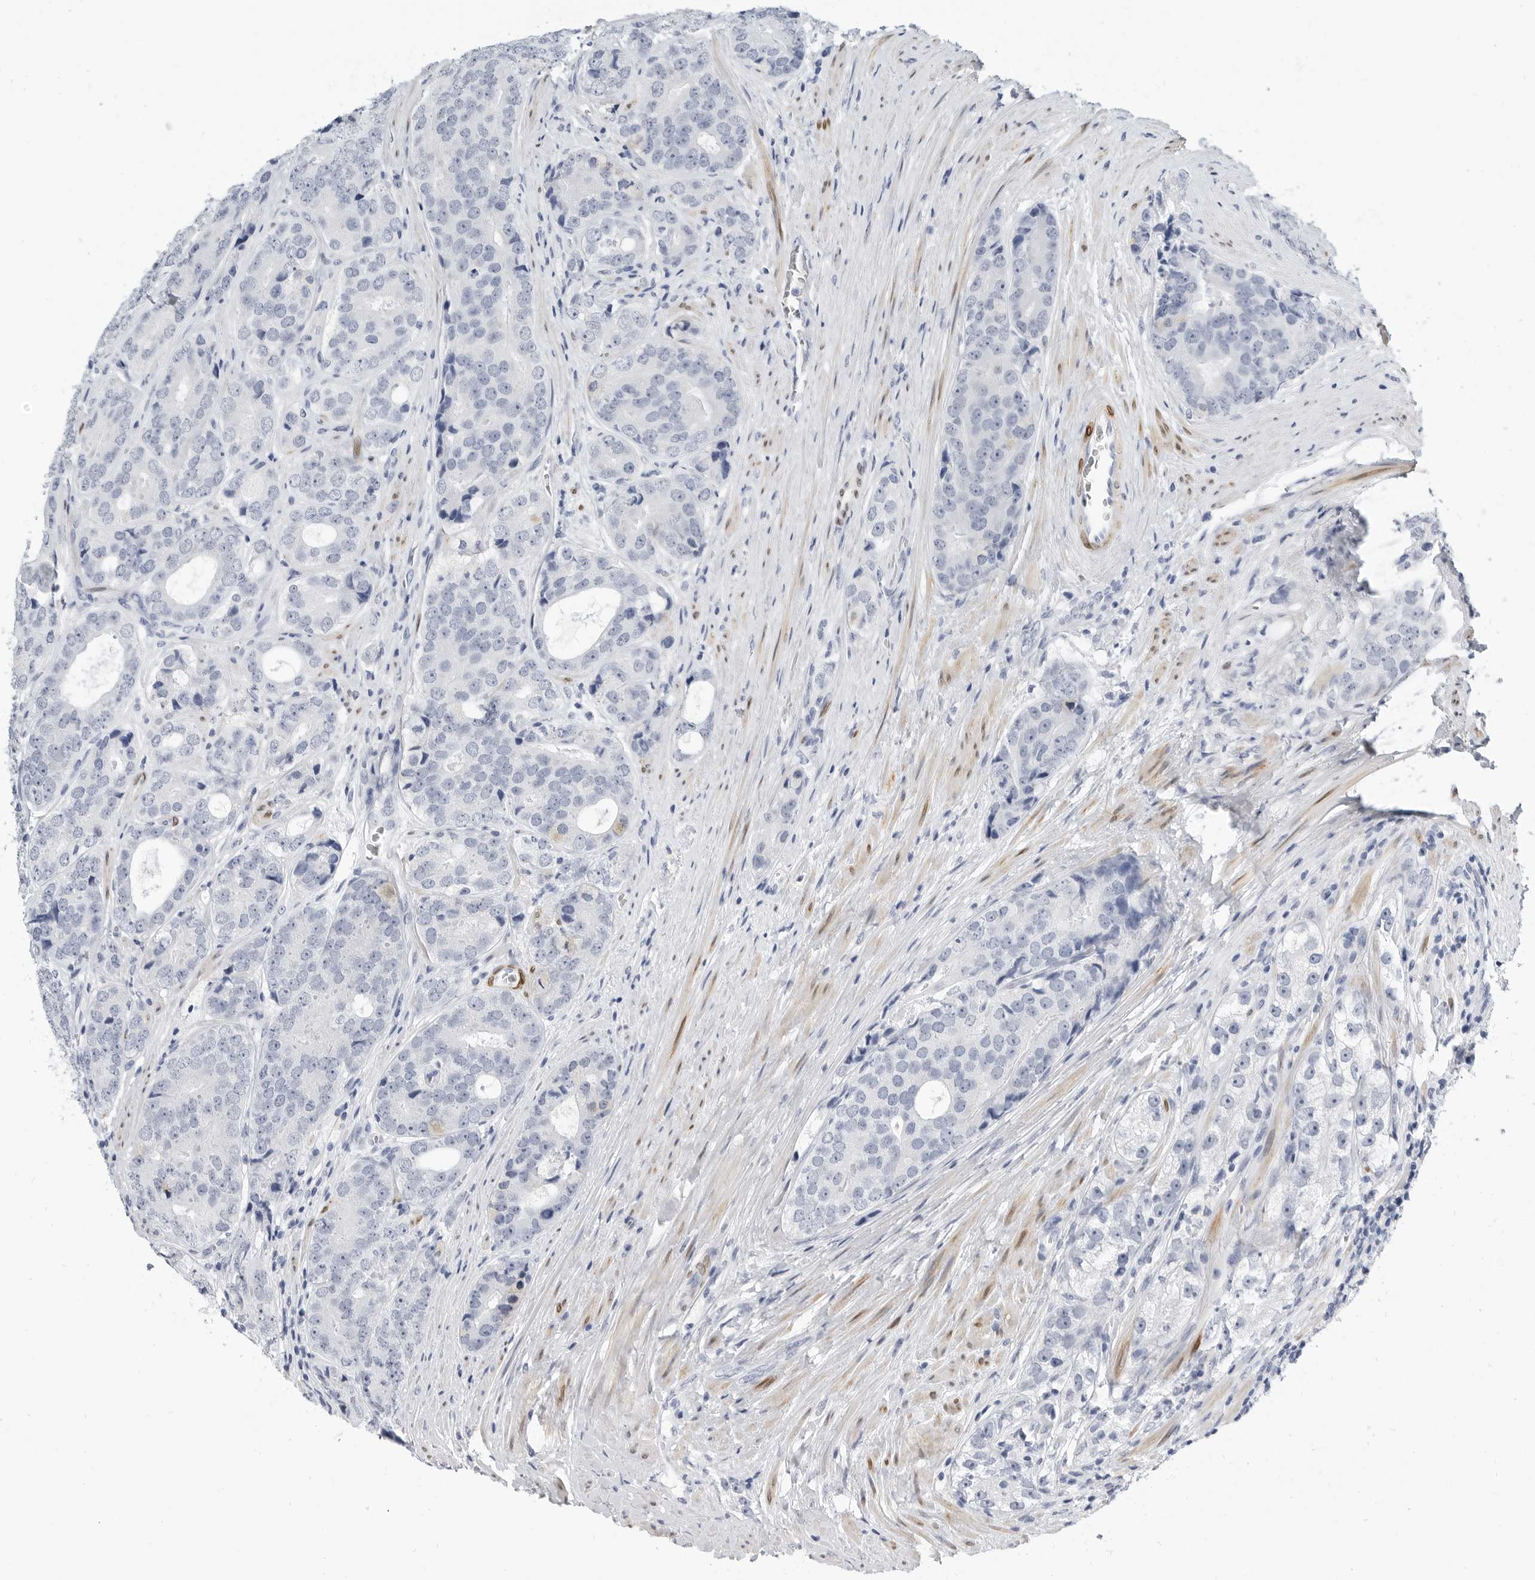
{"staining": {"intensity": "negative", "quantity": "none", "location": "none"}, "tissue": "prostate cancer", "cell_type": "Tumor cells", "image_type": "cancer", "snomed": [{"axis": "morphology", "description": "Adenocarcinoma, High grade"}, {"axis": "topography", "description": "Prostate"}], "caption": "IHC photomicrograph of neoplastic tissue: human prostate high-grade adenocarcinoma stained with DAB demonstrates no significant protein staining in tumor cells.", "gene": "PLN", "patient": {"sex": "male", "age": 56}}